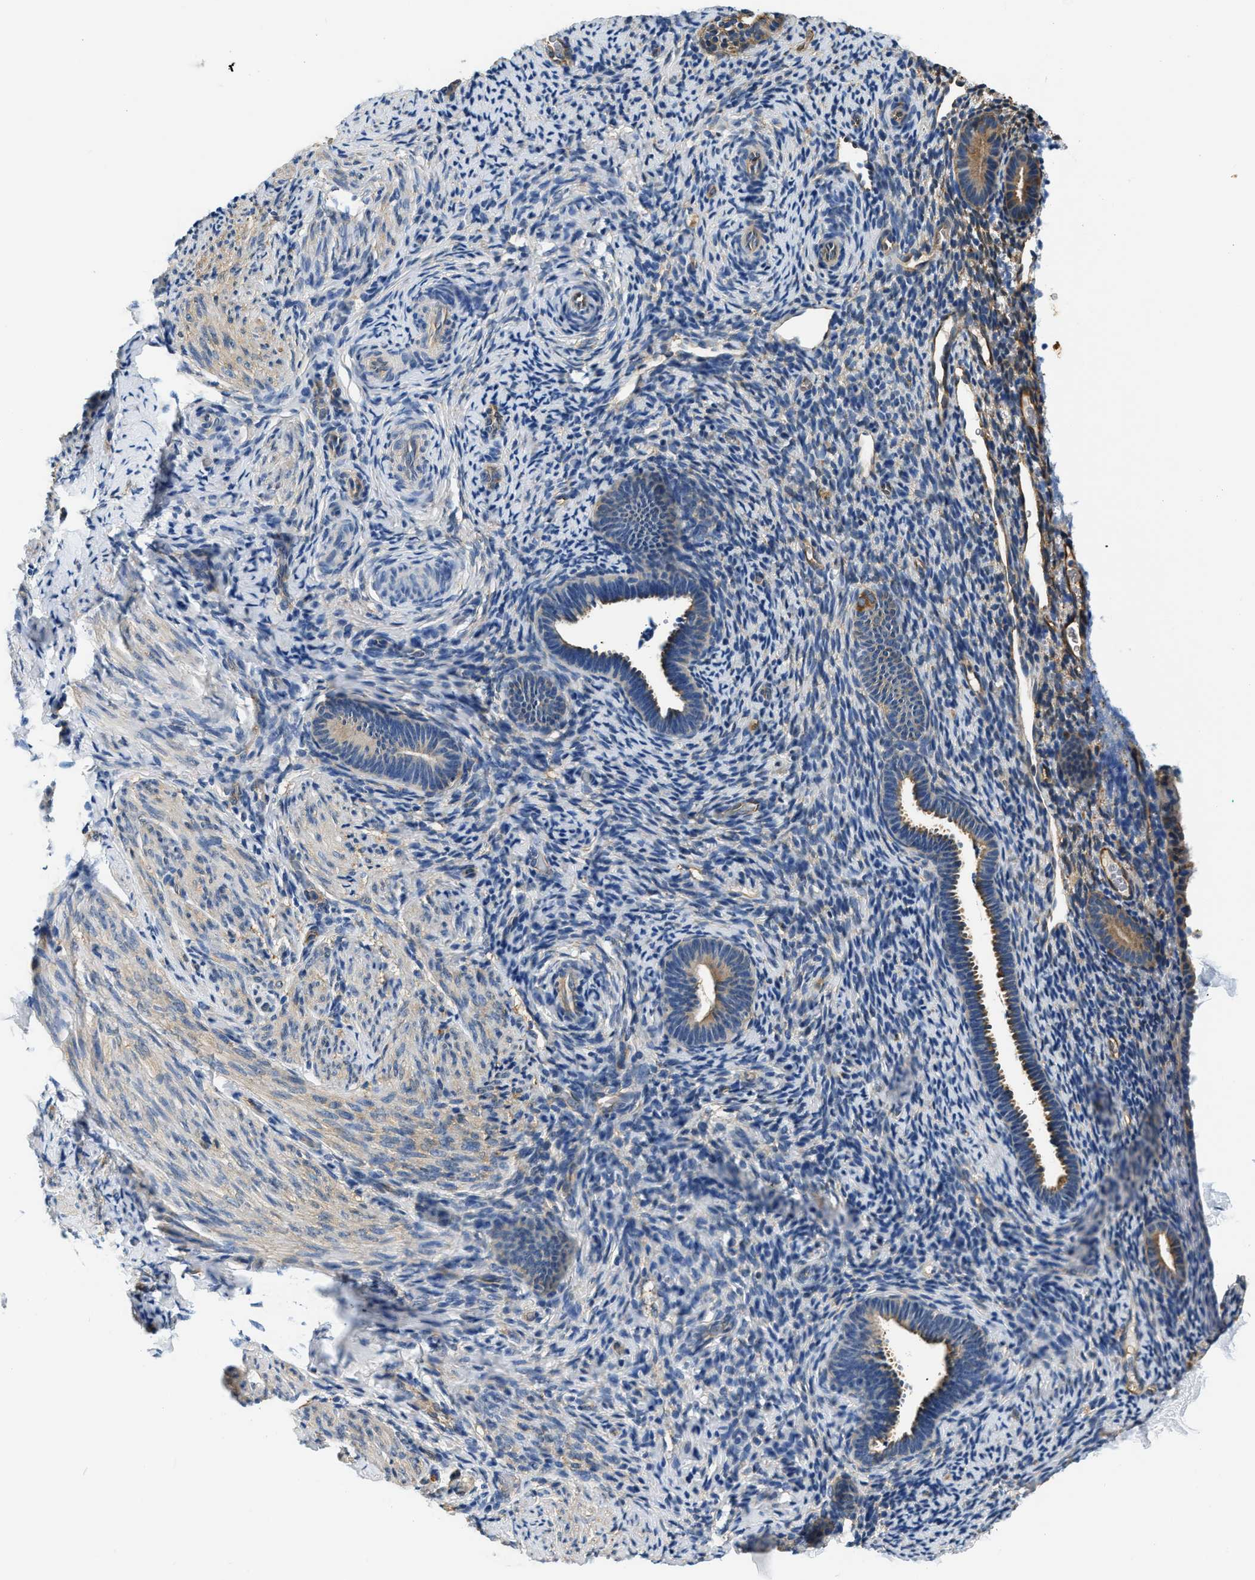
{"staining": {"intensity": "negative", "quantity": "none", "location": "none"}, "tissue": "endometrium", "cell_type": "Cells in endometrial stroma", "image_type": "normal", "snomed": [{"axis": "morphology", "description": "Normal tissue, NOS"}, {"axis": "topography", "description": "Endometrium"}], "caption": "Immunohistochemical staining of normal human endometrium exhibits no significant staining in cells in endometrial stroma.", "gene": "PPP2R1B", "patient": {"sex": "female", "age": 51}}